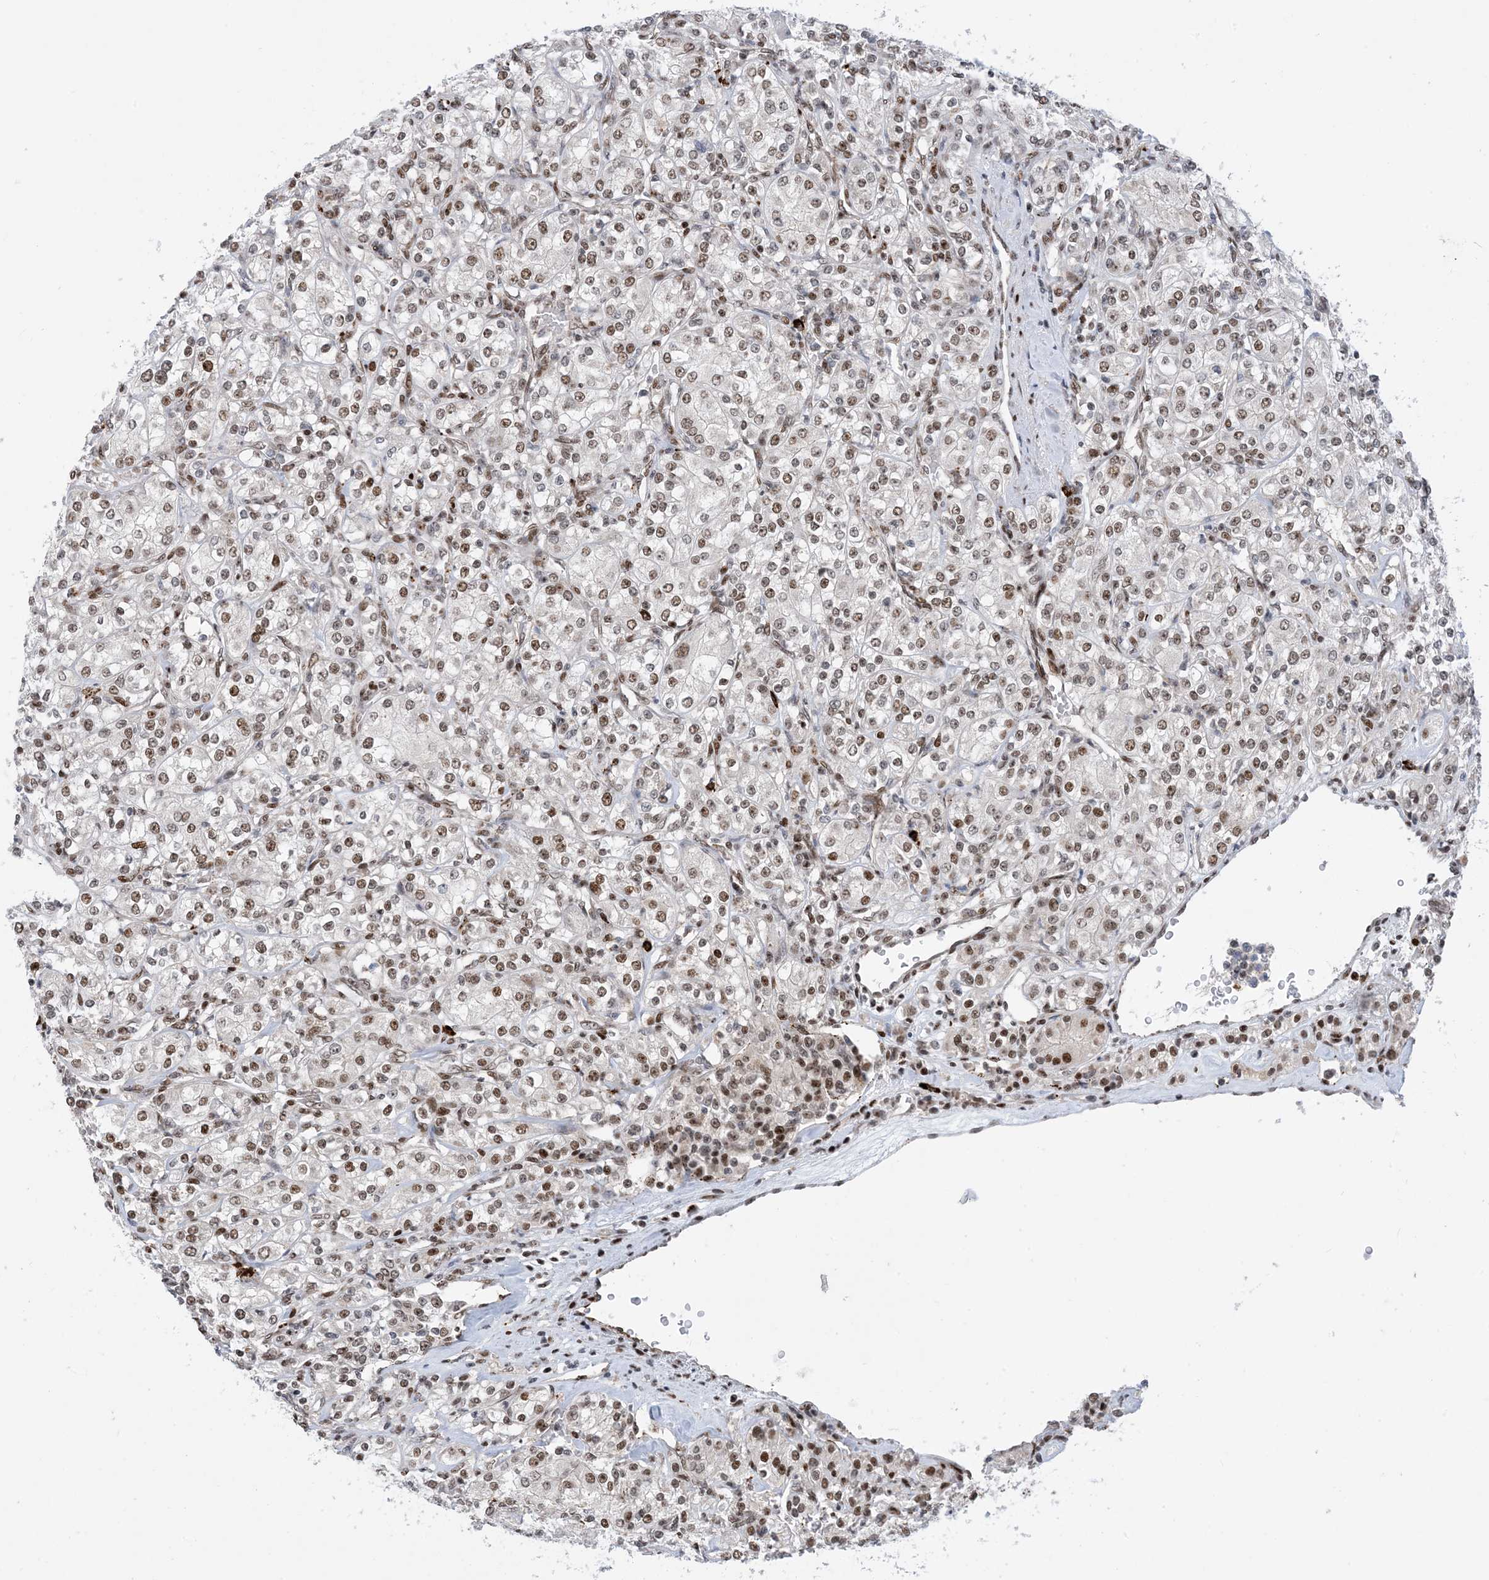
{"staining": {"intensity": "moderate", "quantity": ">75%", "location": "nuclear"}, "tissue": "renal cancer", "cell_type": "Tumor cells", "image_type": "cancer", "snomed": [{"axis": "morphology", "description": "Adenocarcinoma, NOS"}, {"axis": "topography", "description": "Kidney"}], "caption": "The histopathology image shows immunohistochemical staining of renal cancer (adenocarcinoma). There is moderate nuclear expression is seen in about >75% of tumor cells.", "gene": "TSPYL1", "patient": {"sex": "male", "age": 77}}